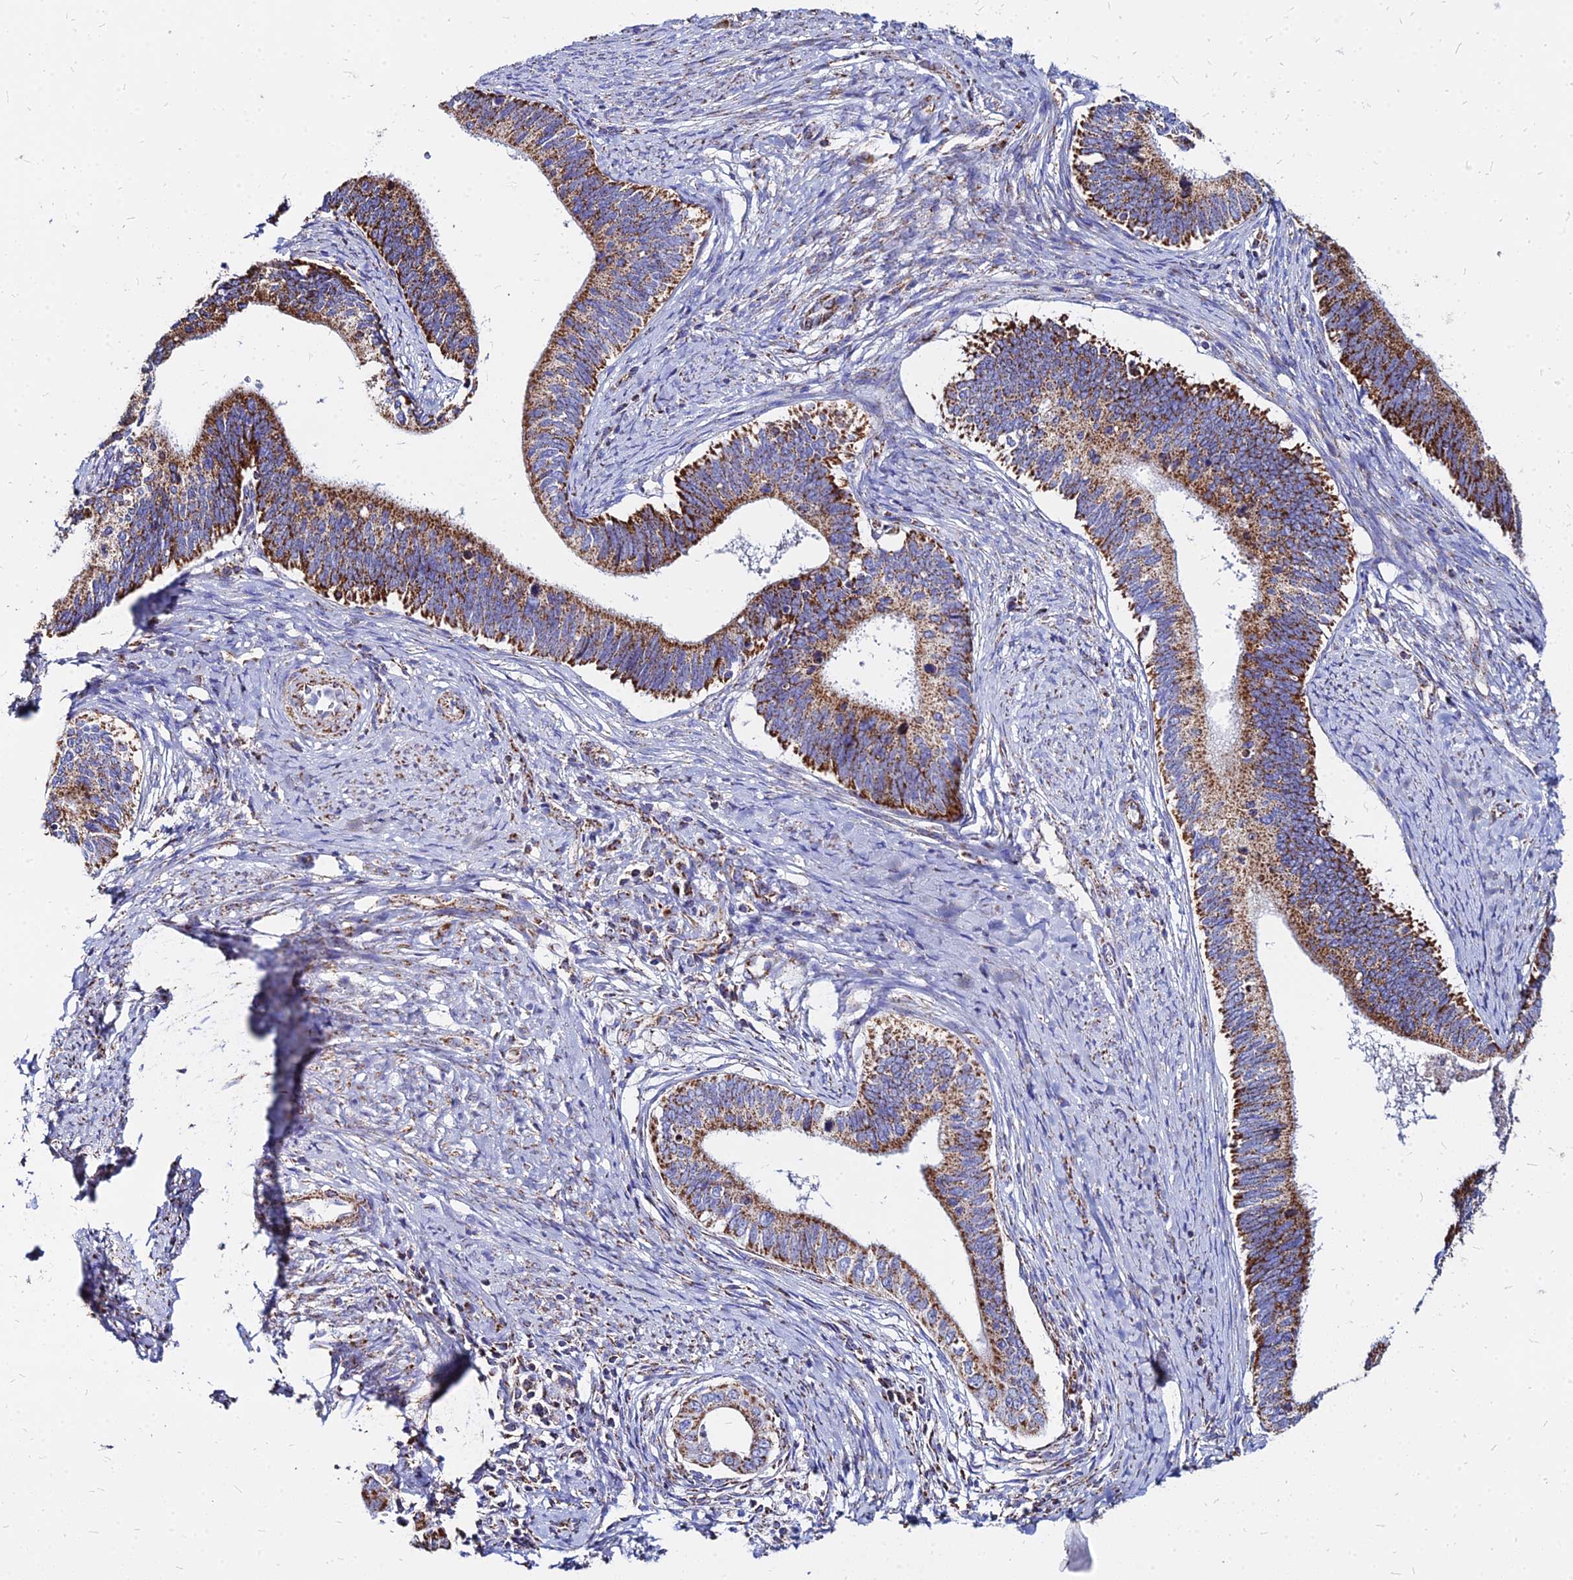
{"staining": {"intensity": "strong", "quantity": ">75%", "location": "cytoplasmic/membranous"}, "tissue": "cervical cancer", "cell_type": "Tumor cells", "image_type": "cancer", "snomed": [{"axis": "morphology", "description": "Adenocarcinoma, NOS"}, {"axis": "topography", "description": "Cervix"}], "caption": "Adenocarcinoma (cervical) was stained to show a protein in brown. There is high levels of strong cytoplasmic/membranous expression in about >75% of tumor cells.", "gene": "DLD", "patient": {"sex": "female", "age": 42}}